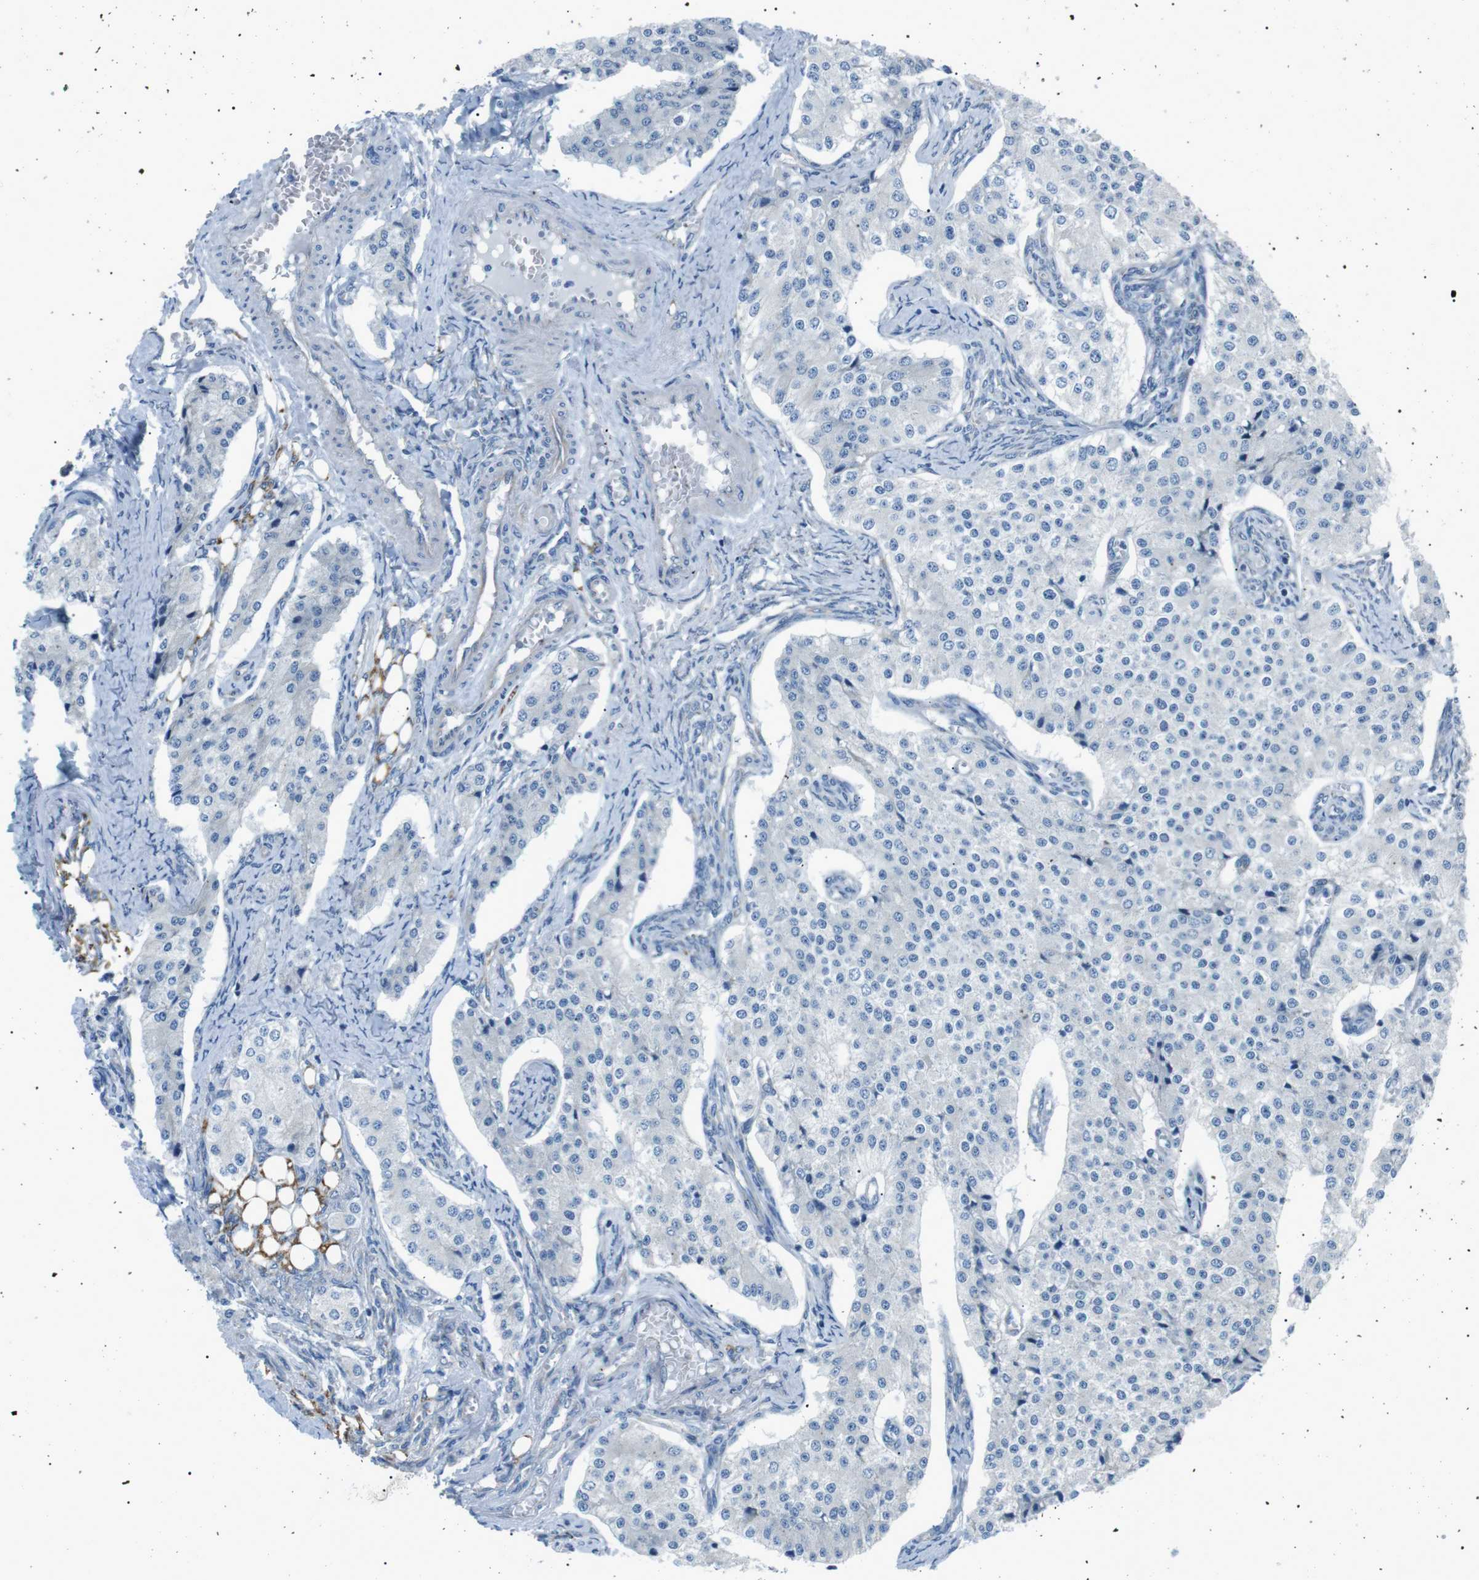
{"staining": {"intensity": "negative", "quantity": "none", "location": "none"}, "tissue": "carcinoid", "cell_type": "Tumor cells", "image_type": "cancer", "snomed": [{"axis": "morphology", "description": "Carcinoid, malignant, NOS"}, {"axis": "topography", "description": "Colon"}], "caption": "An immunohistochemistry micrograph of carcinoid is shown. There is no staining in tumor cells of carcinoid.", "gene": "MTARC2", "patient": {"sex": "female", "age": 52}}